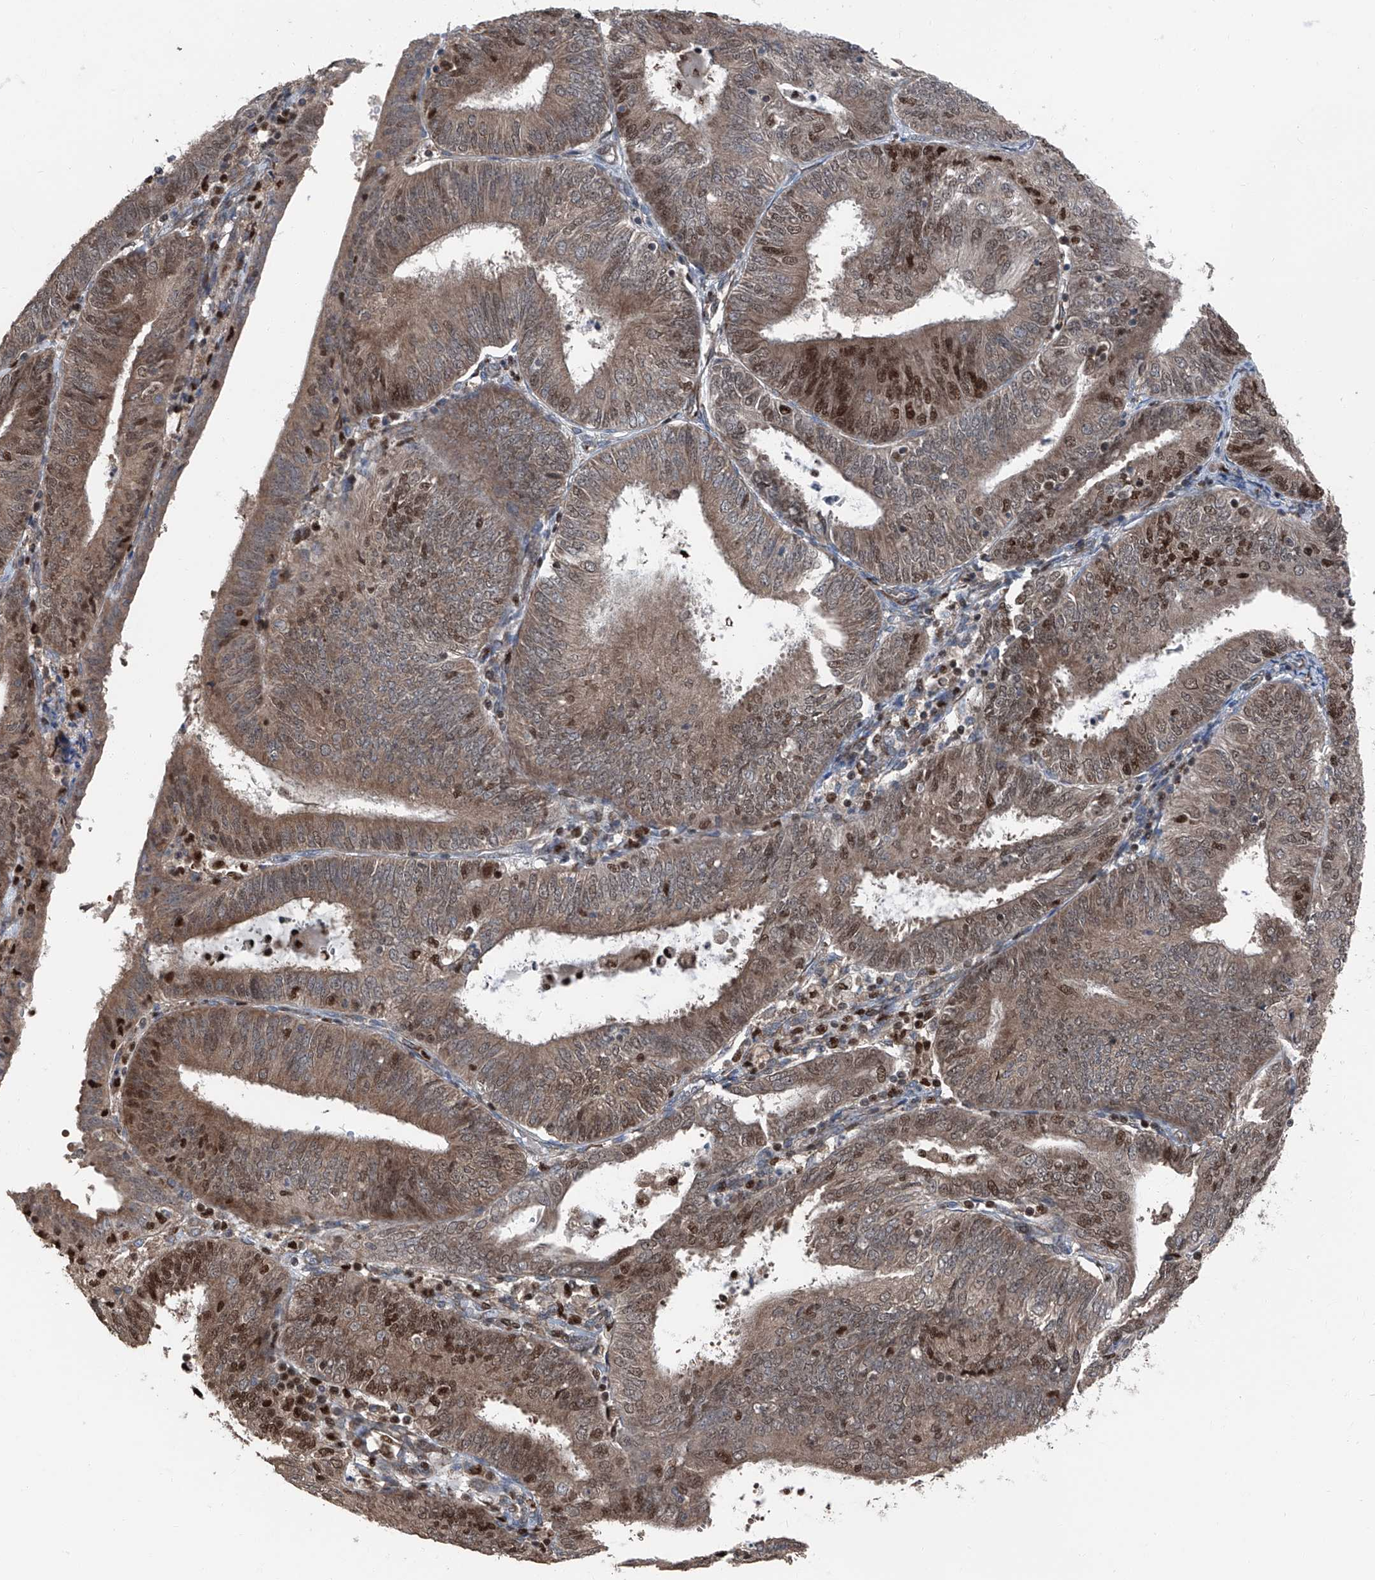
{"staining": {"intensity": "moderate", "quantity": ">75%", "location": "cytoplasmic/membranous,nuclear"}, "tissue": "endometrial cancer", "cell_type": "Tumor cells", "image_type": "cancer", "snomed": [{"axis": "morphology", "description": "Adenocarcinoma, NOS"}, {"axis": "topography", "description": "Endometrium"}], "caption": "Approximately >75% of tumor cells in adenocarcinoma (endometrial) display moderate cytoplasmic/membranous and nuclear protein positivity as visualized by brown immunohistochemical staining.", "gene": "FKBP5", "patient": {"sex": "female", "age": 58}}